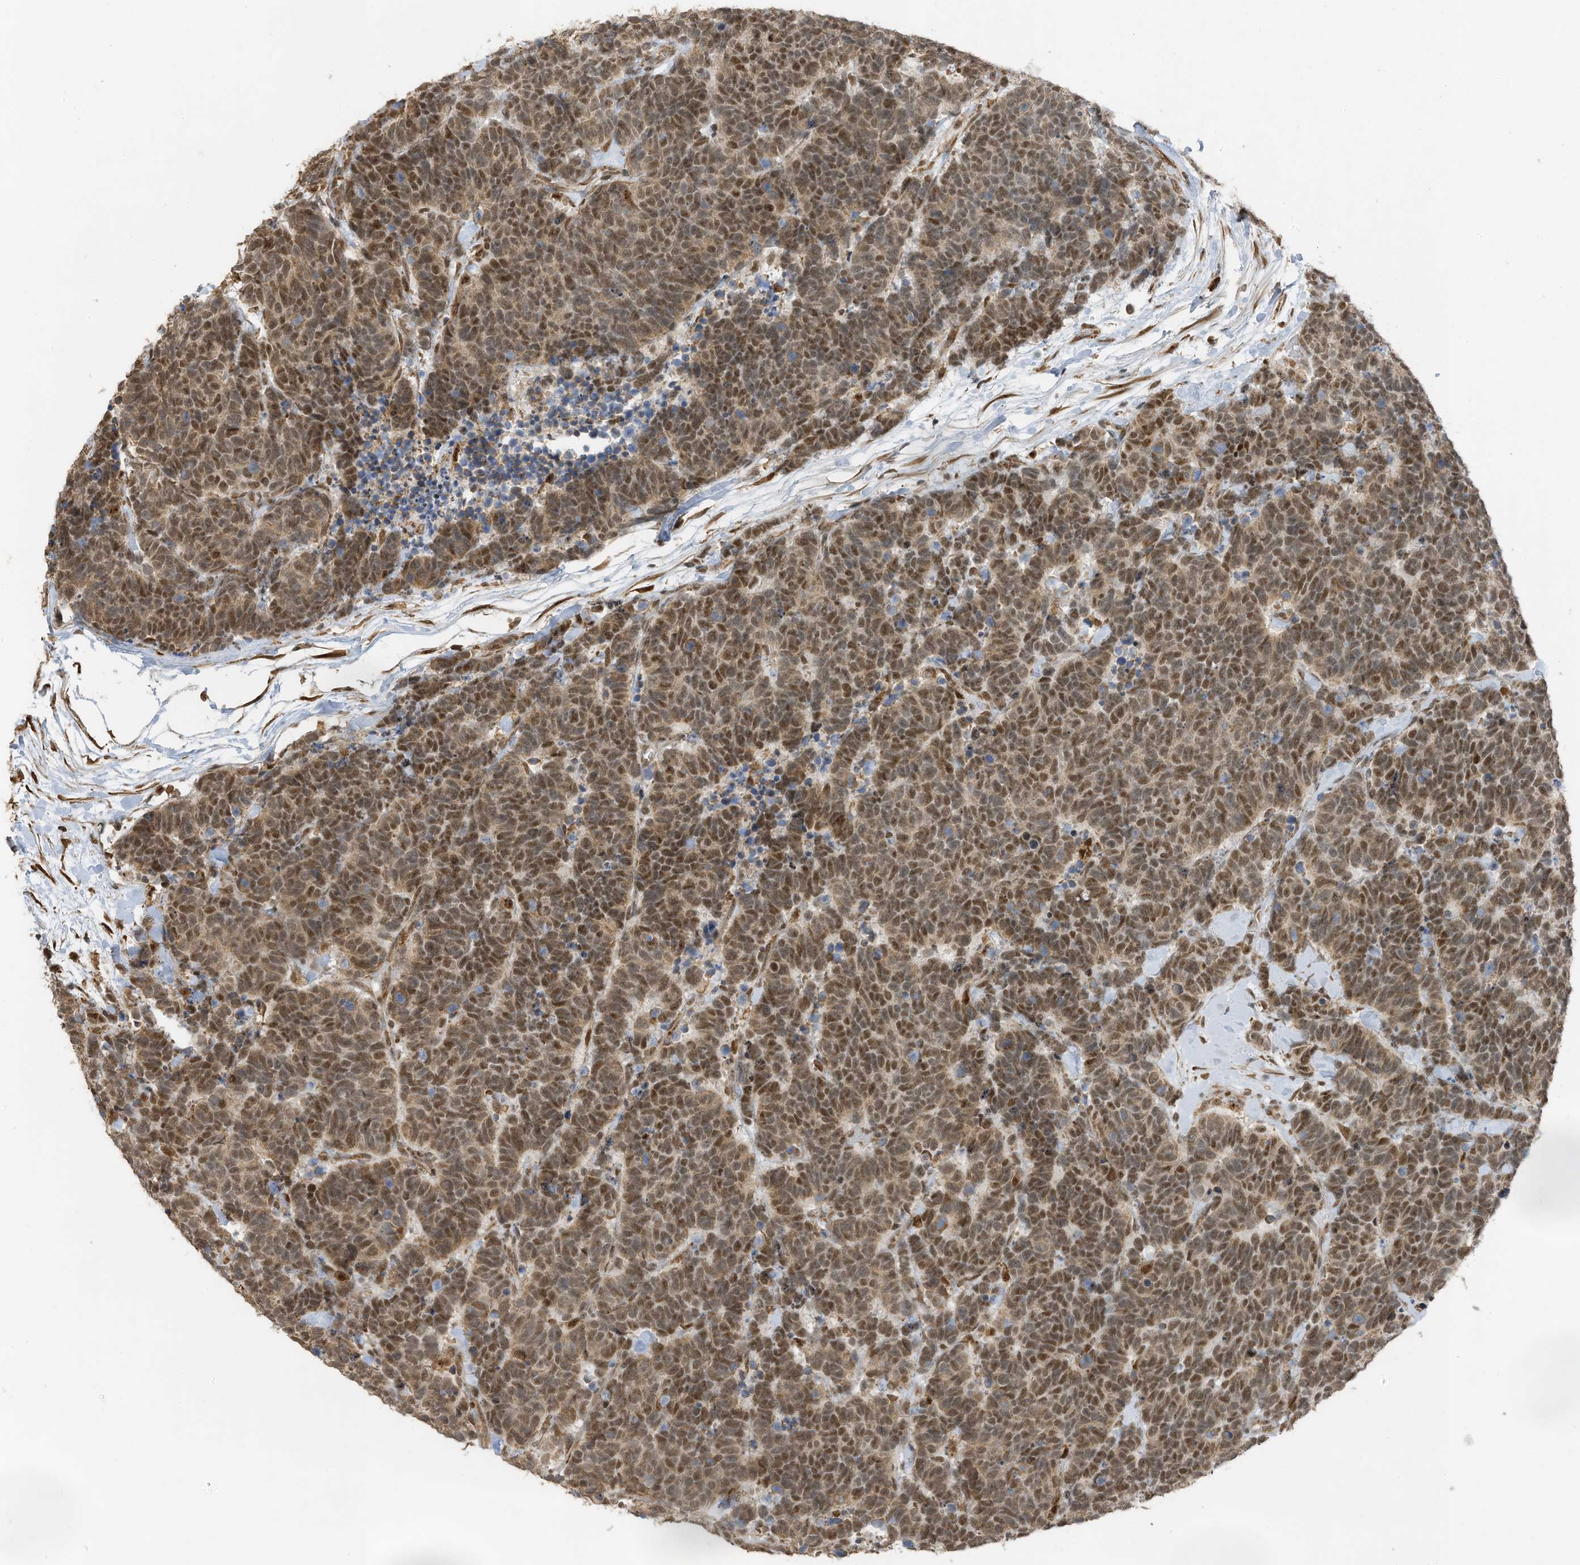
{"staining": {"intensity": "moderate", "quantity": ">75%", "location": "cytoplasmic/membranous,nuclear"}, "tissue": "carcinoid", "cell_type": "Tumor cells", "image_type": "cancer", "snomed": [{"axis": "morphology", "description": "Carcinoma, NOS"}, {"axis": "morphology", "description": "Carcinoid, malignant, NOS"}, {"axis": "topography", "description": "Urinary bladder"}], "caption": "A high-resolution image shows immunohistochemistry staining of carcinoid, which displays moderate cytoplasmic/membranous and nuclear staining in about >75% of tumor cells.", "gene": "ERLEC1", "patient": {"sex": "male", "age": 57}}